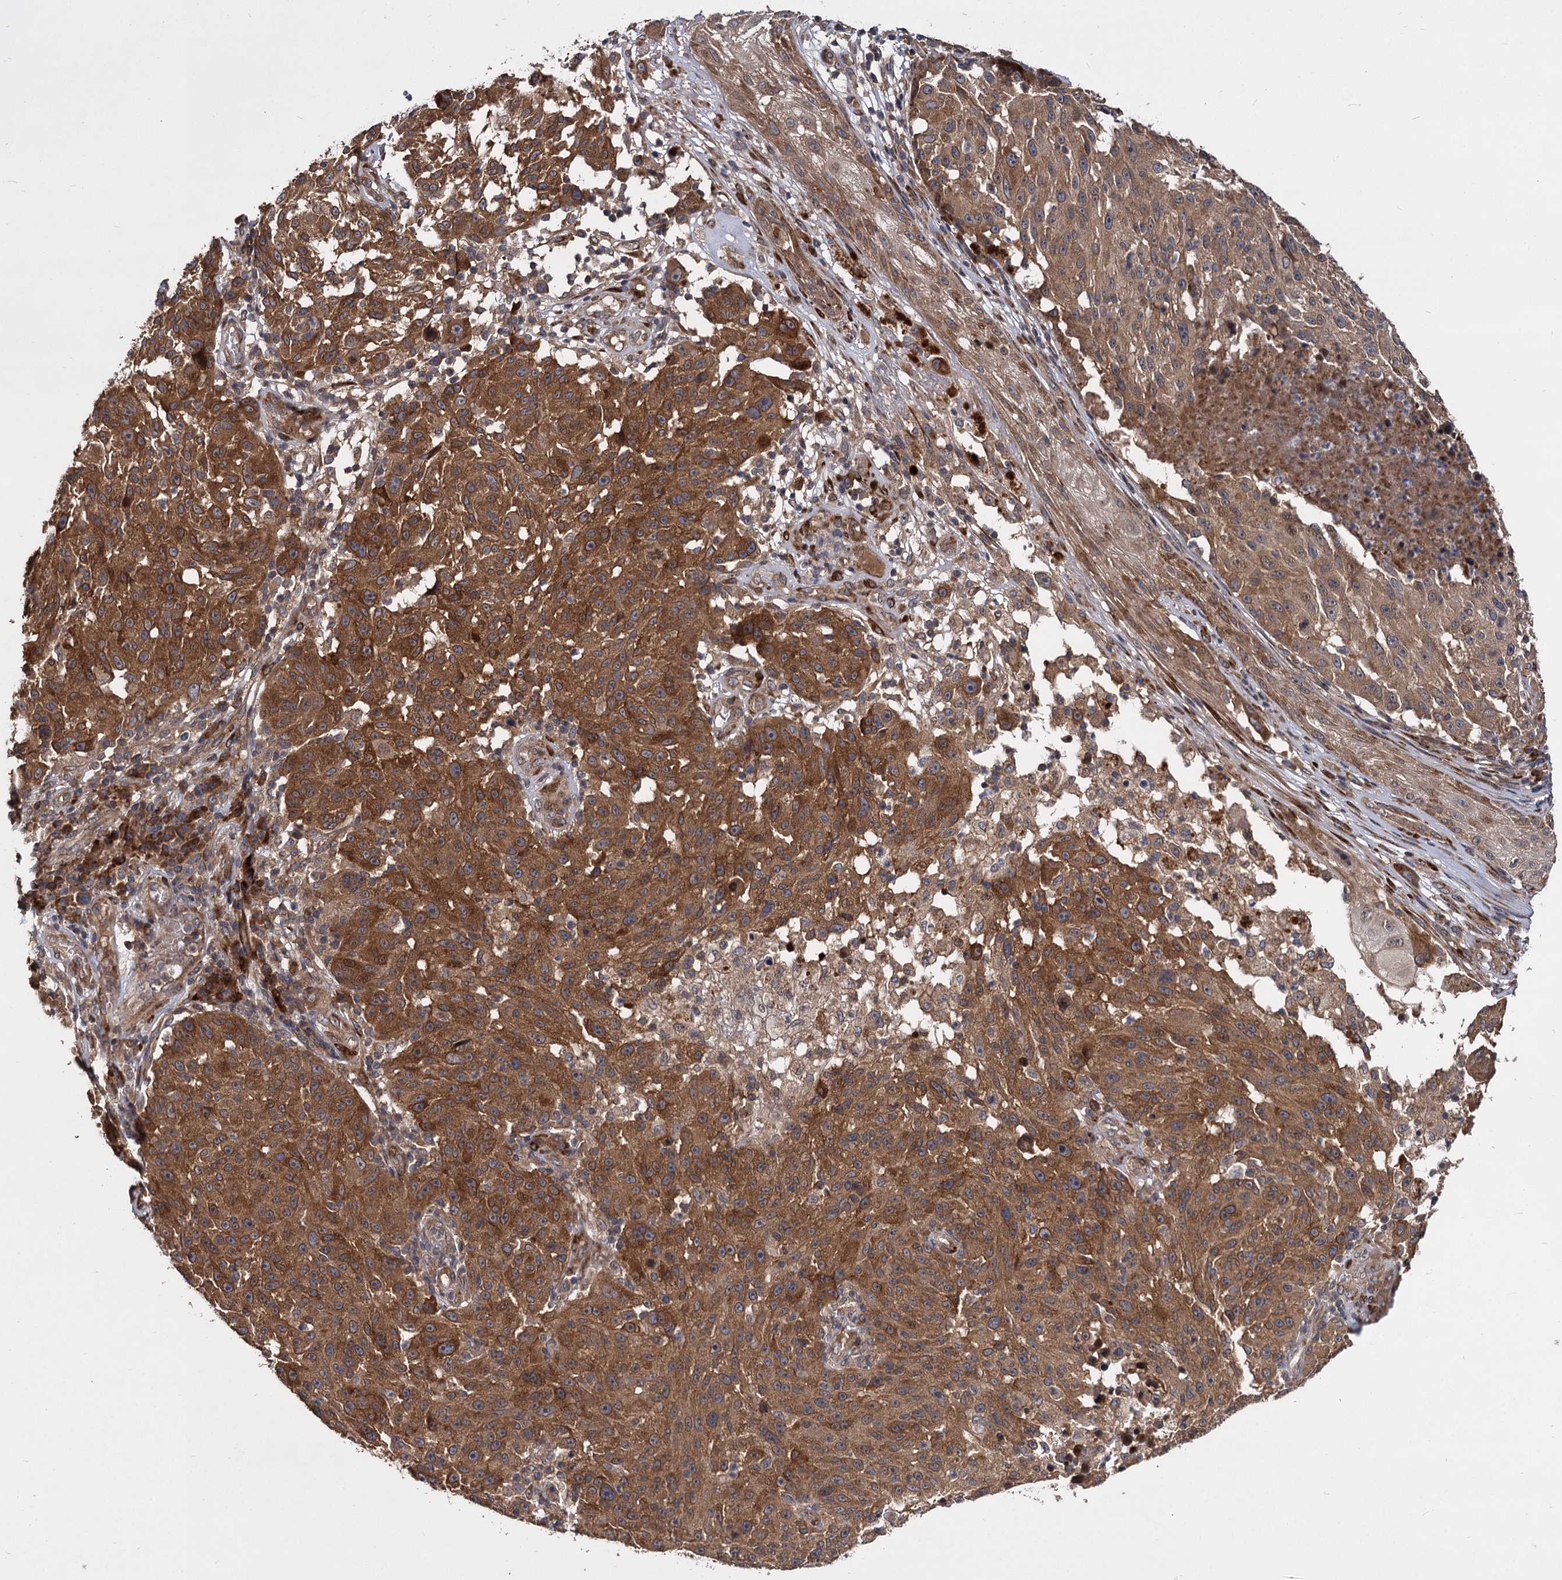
{"staining": {"intensity": "moderate", "quantity": ">75%", "location": "cytoplasmic/membranous"}, "tissue": "melanoma", "cell_type": "Tumor cells", "image_type": "cancer", "snomed": [{"axis": "morphology", "description": "Malignant melanoma, NOS"}, {"axis": "topography", "description": "Skin"}], "caption": "Protein expression by IHC shows moderate cytoplasmic/membranous staining in approximately >75% of tumor cells in melanoma.", "gene": "INPPL1", "patient": {"sex": "male", "age": 53}}